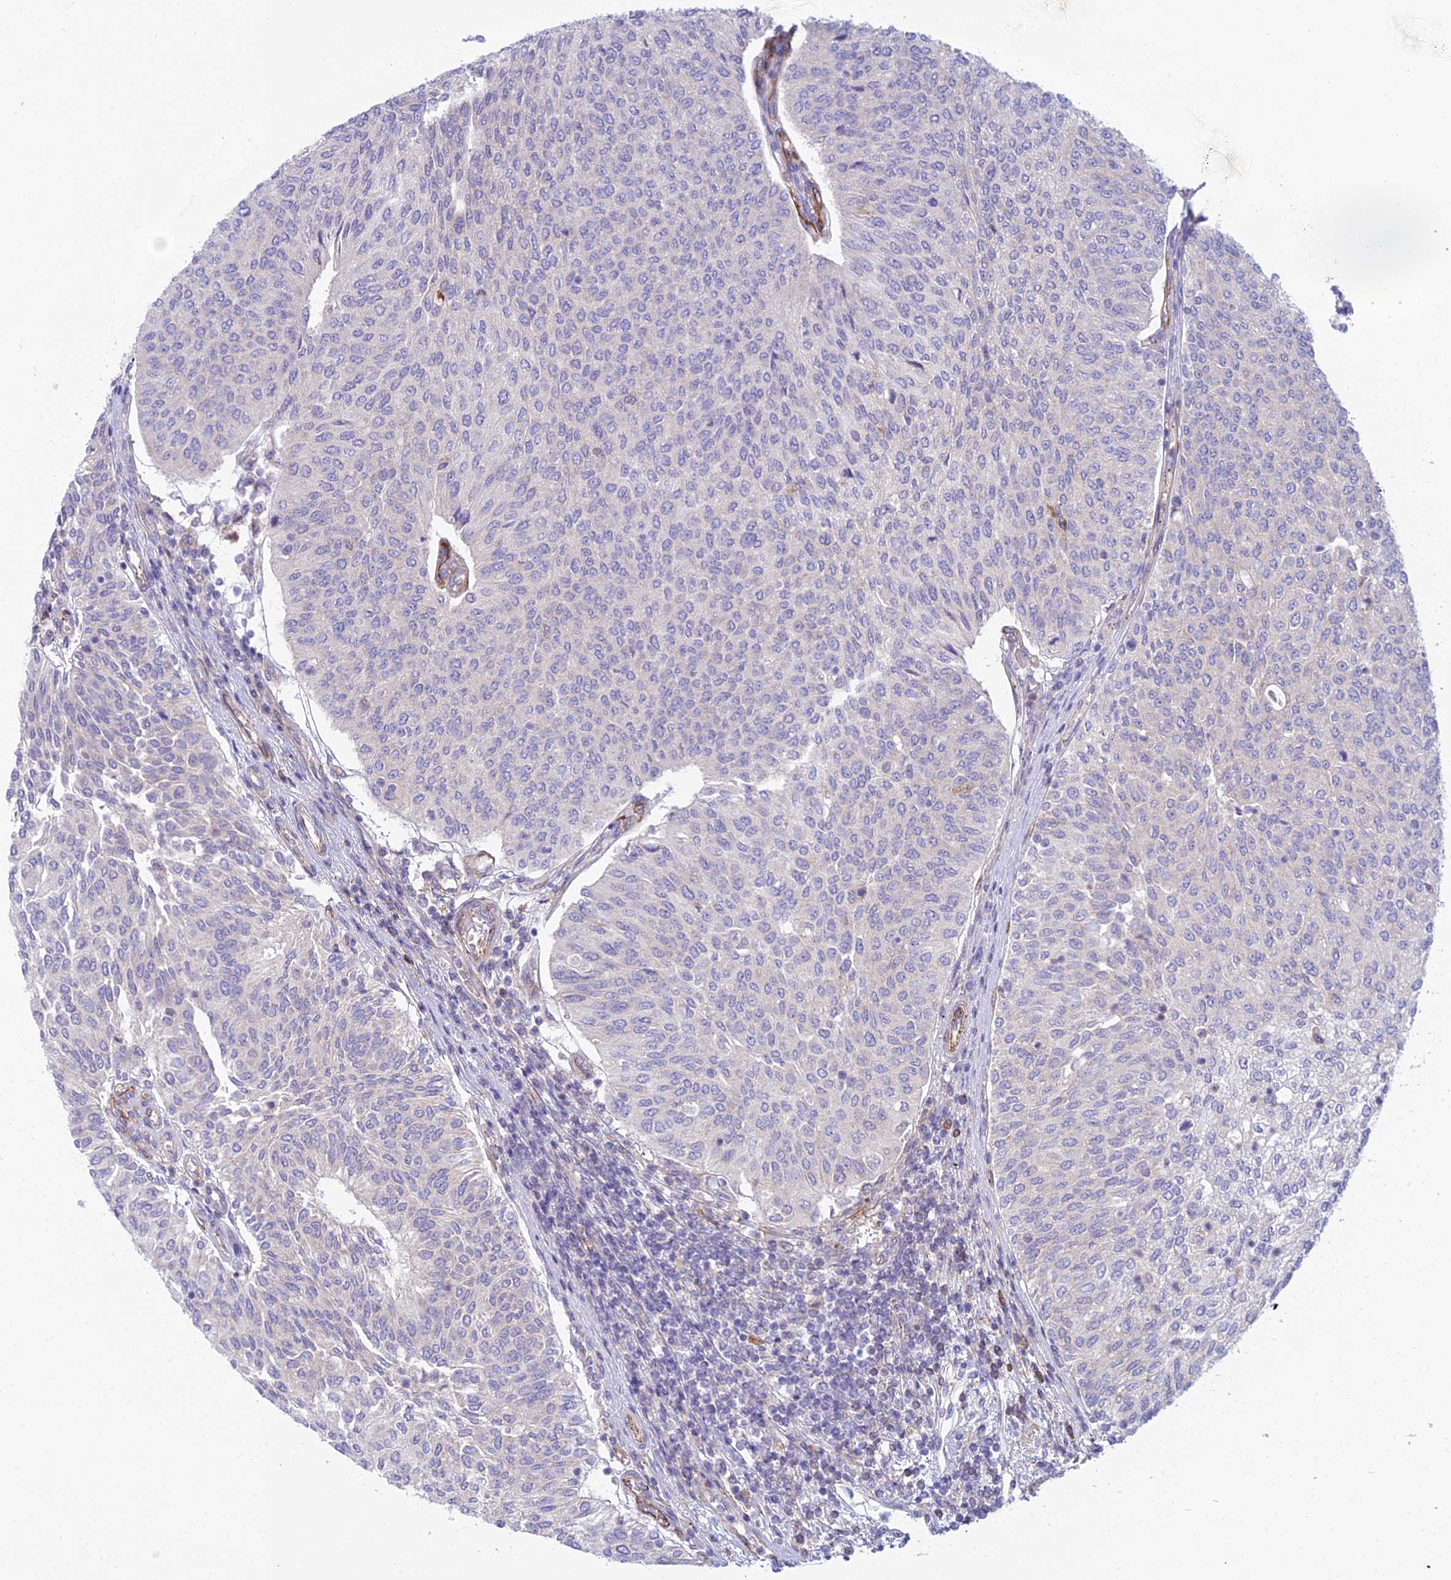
{"staining": {"intensity": "negative", "quantity": "none", "location": "none"}, "tissue": "urothelial cancer", "cell_type": "Tumor cells", "image_type": "cancer", "snomed": [{"axis": "morphology", "description": "Urothelial carcinoma, High grade"}, {"axis": "topography", "description": "Urinary bladder"}], "caption": "Immunohistochemistry (IHC) histopathology image of high-grade urothelial carcinoma stained for a protein (brown), which reveals no expression in tumor cells. The staining is performed using DAB brown chromogen with nuclei counter-stained in using hematoxylin.", "gene": "DUS2", "patient": {"sex": "female", "age": 79}}